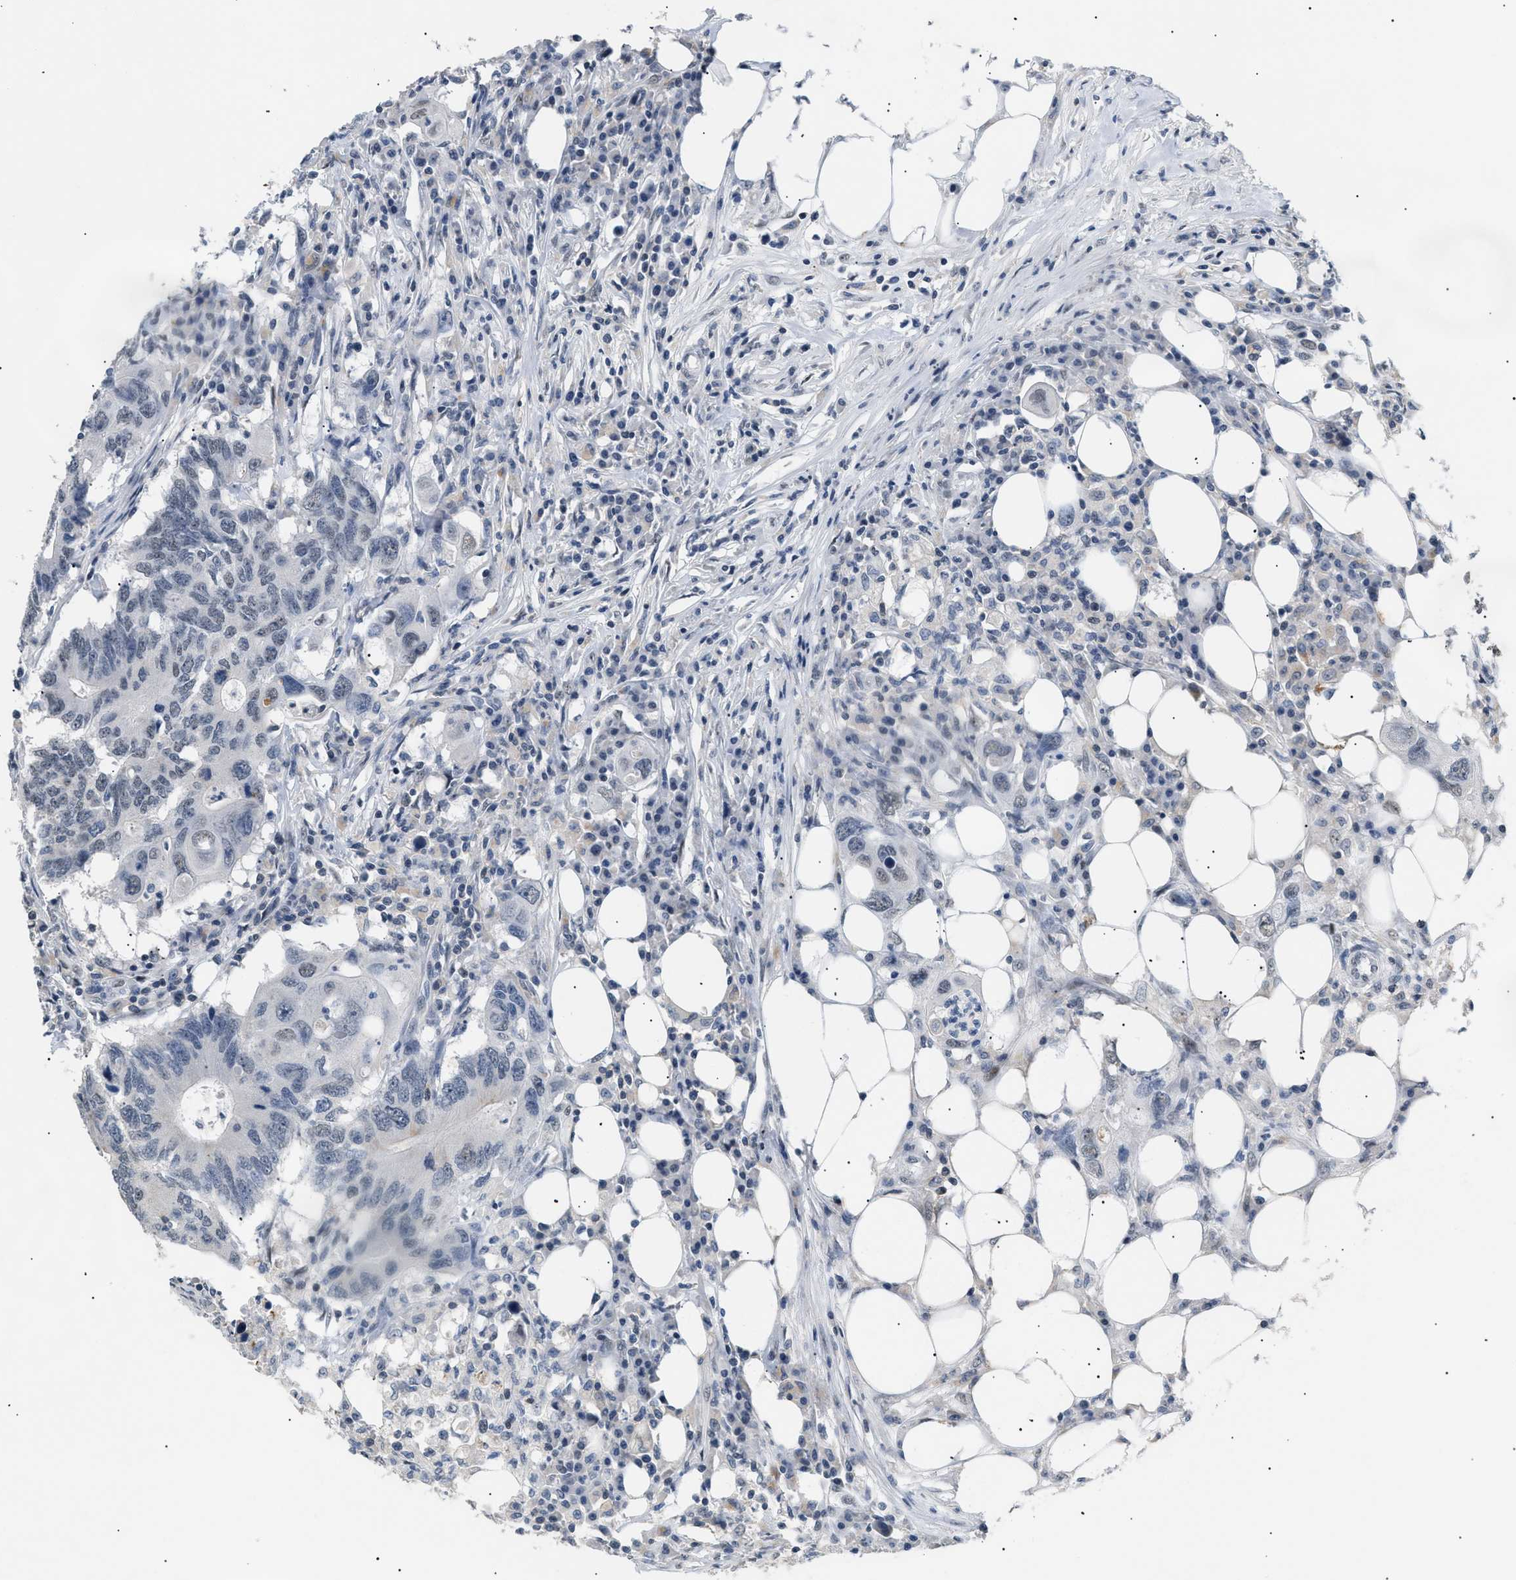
{"staining": {"intensity": "weak", "quantity": "<25%", "location": "nuclear"}, "tissue": "colorectal cancer", "cell_type": "Tumor cells", "image_type": "cancer", "snomed": [{"axis": "morphology", "description": "Adenocarcinoma, NOS"}, {"axis": "topography", "description": "Colon"}], "caption": "Tumor cells show no significant staining in colorectal cancer. (DAB immunohistochemistry (IHC), high magnification).", "gene": "KCNC3", "patient": {"sex": "male", "age": 71}}